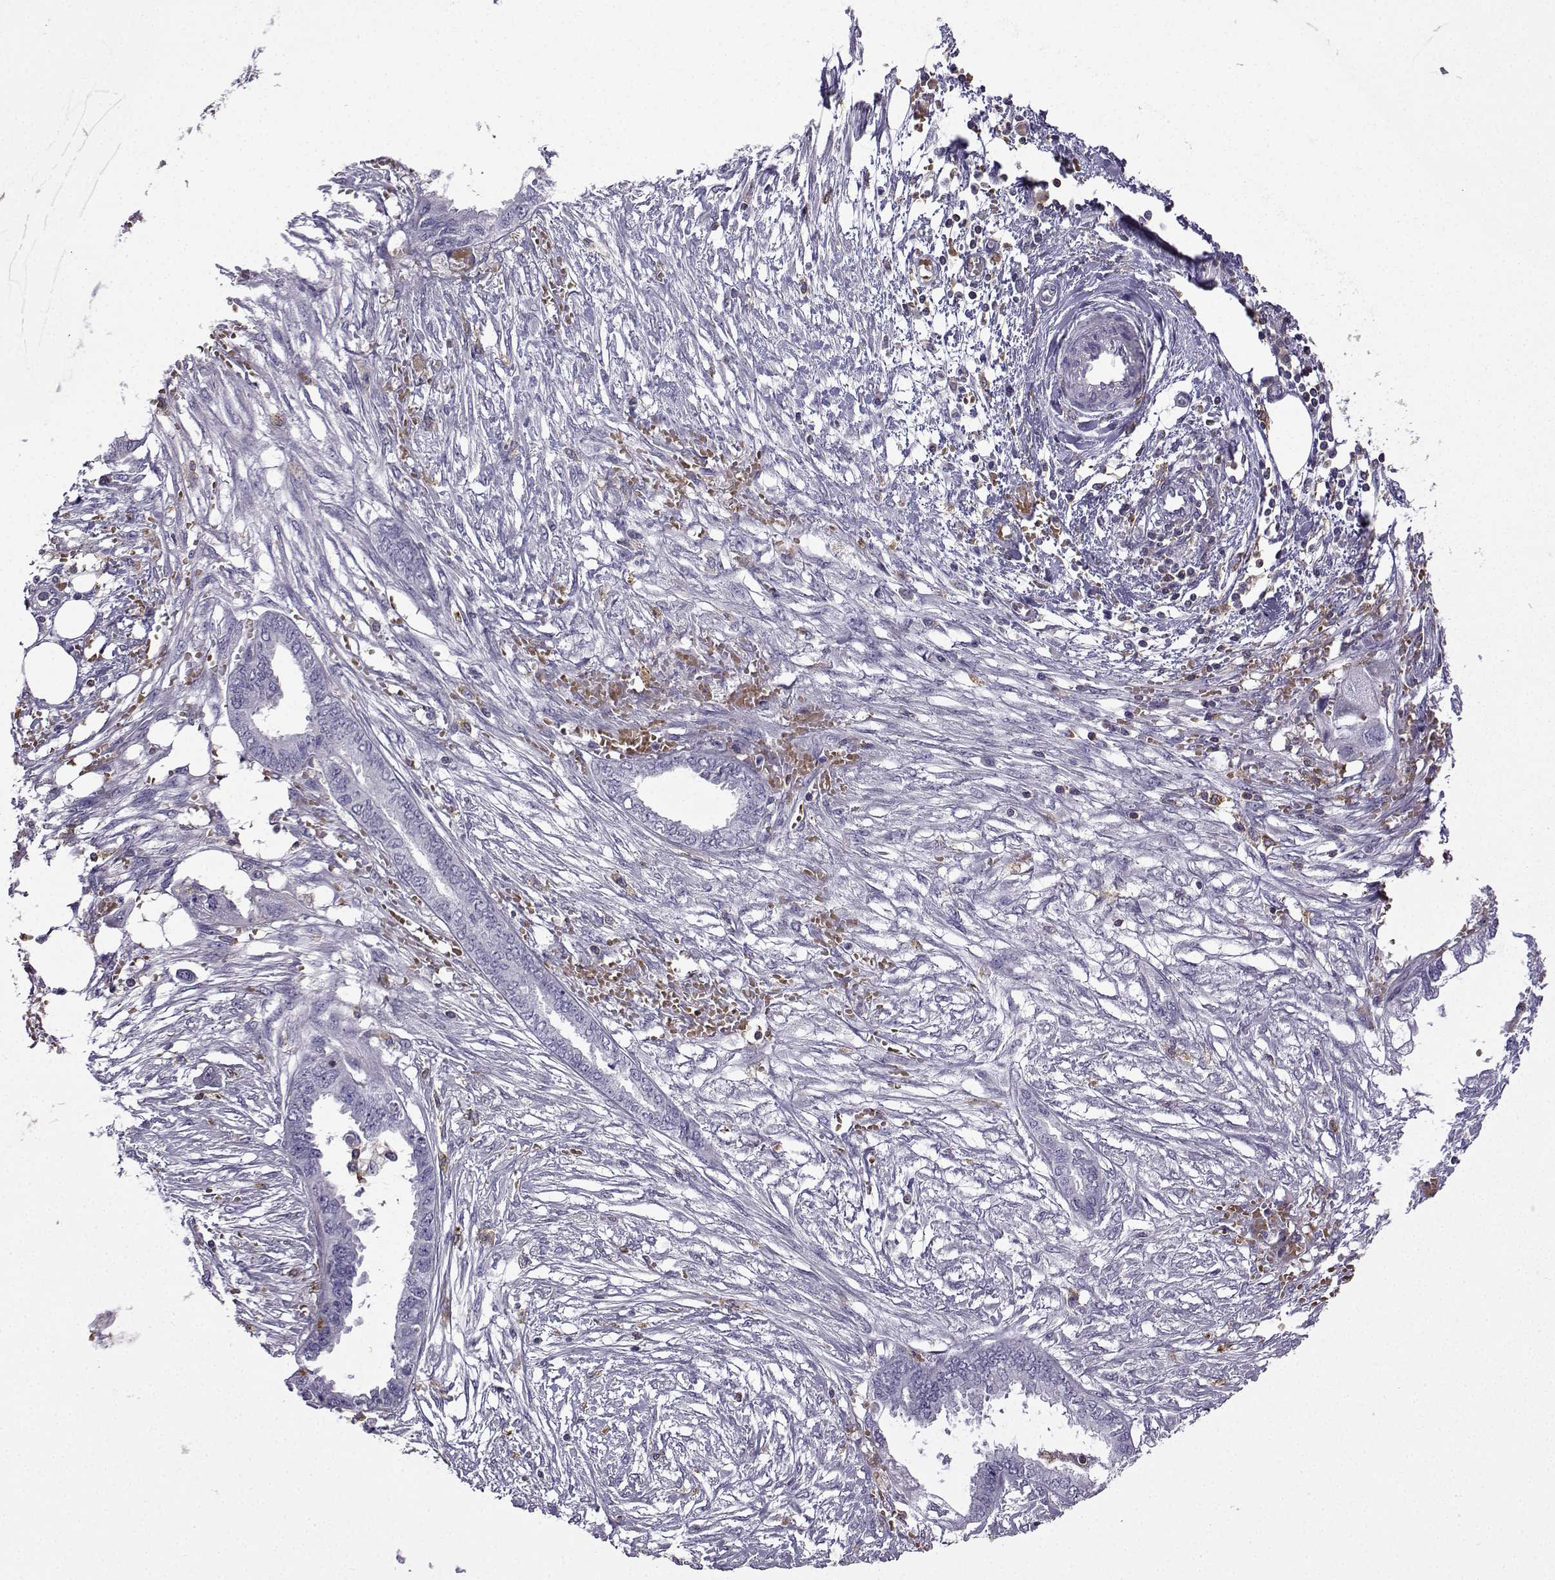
{"staining": {"intensity": "negative", "quantity": "none", "location": "none"}, "tissue": "endometrial cancer", "cell_type": "Tumor cells", "image_type": "cancer", "snomed": [{"axis": "morphology", "description": "Adenocarcinoma, NOS"}, {"axis": "morphology", "description": "Adenocarcinoma, metastatic, NOS"}, {"axis": "topography", "description": "Adipose tissue"}, {"axis": "topography", "description": "Endometrium"}], "caption": "This is a image of immunohistochemistry staining of endometrial cancer (metastatic adenocarcinoma), which shows no positivity in tumor cells.", "gene": "DOCK10", "patient": {"sex": "female", "age": 67}}